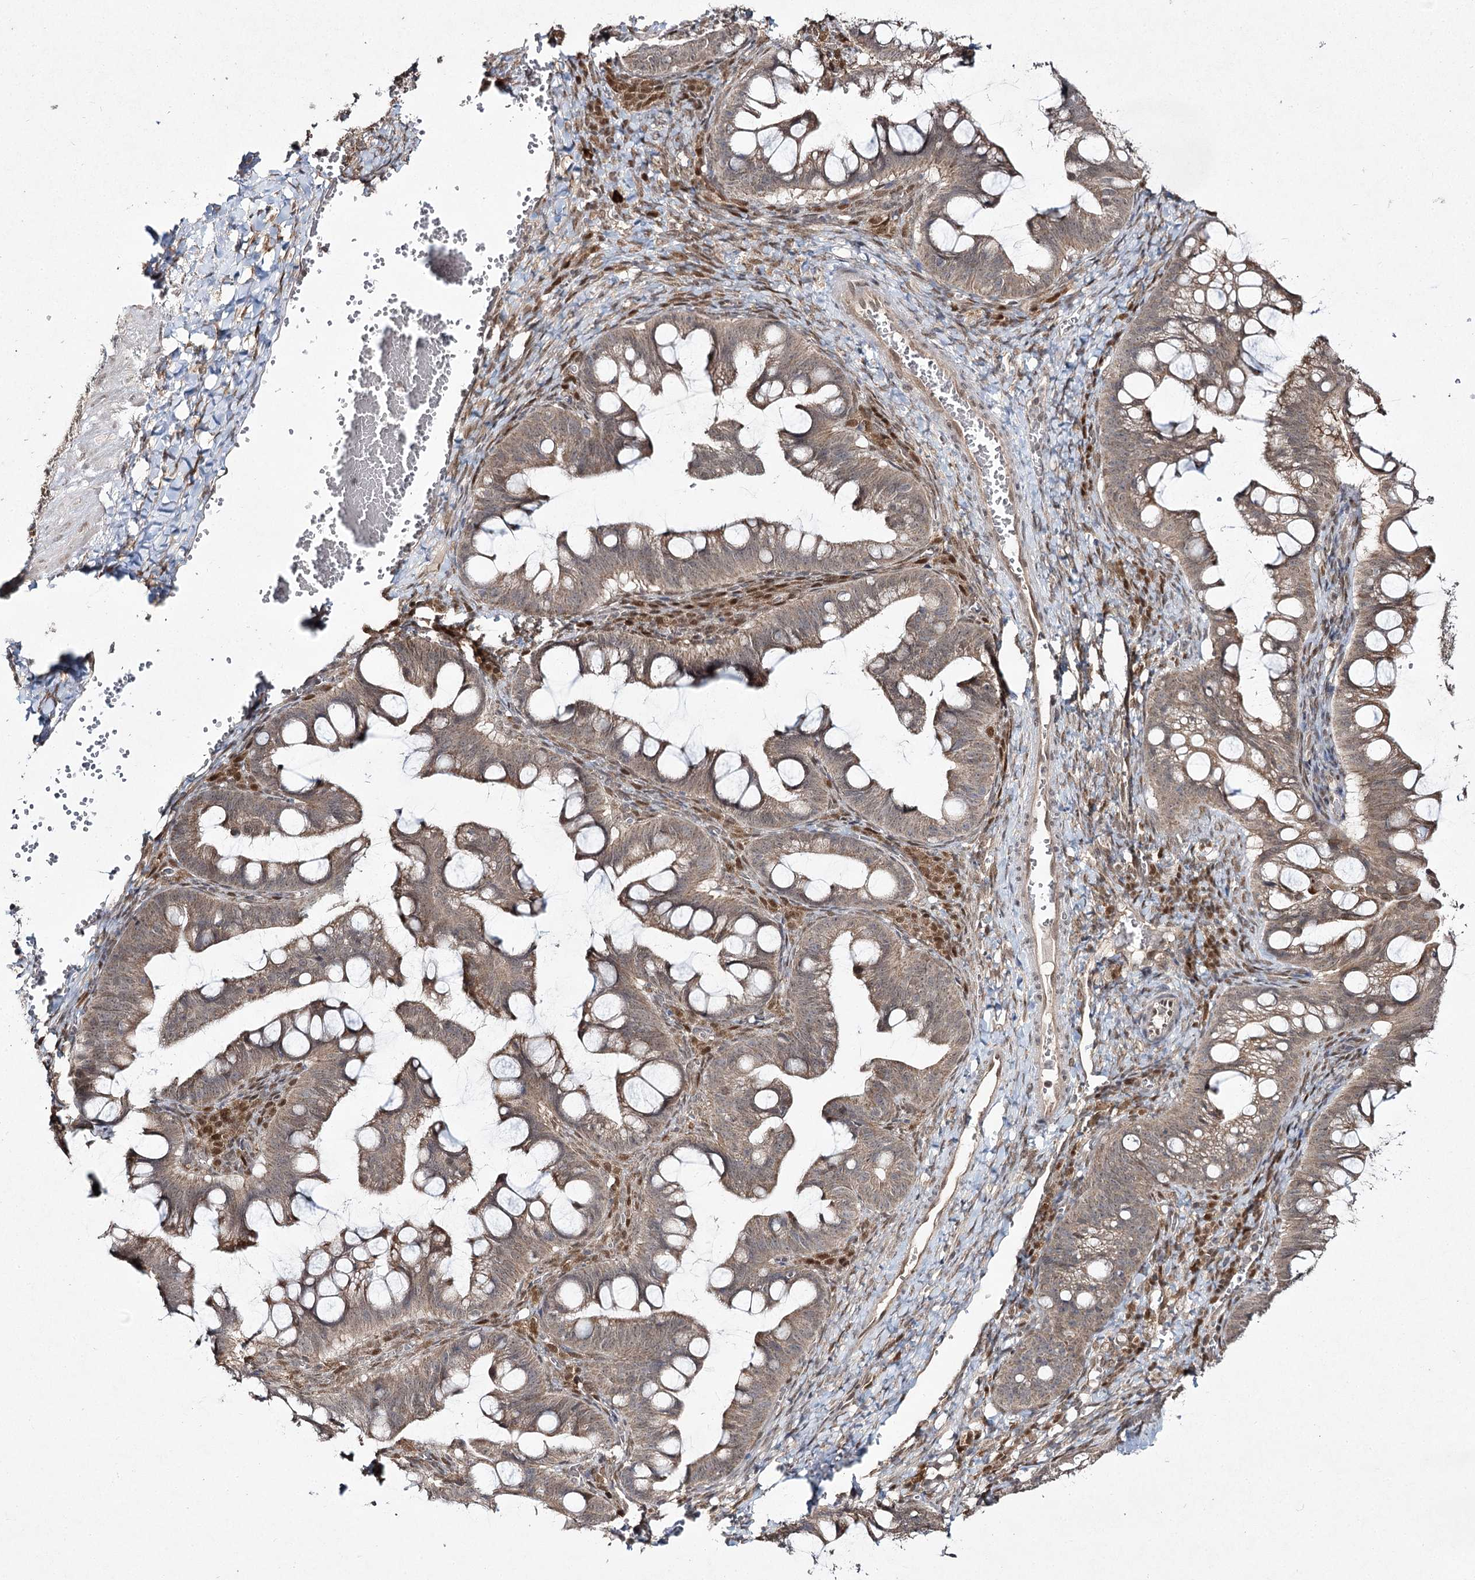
{"staining": {"intensity": "weak", "quantity": ">75%", "location": "cytoplasmic/membranous,nuclear"}, "tissue": "ovarian cancer", "cell_type": "Tumor cells", "image_type": "cancer", "snomed": [{"axis": "morphology", "description": "Cystadenocarcinoma, mucinous, NOS"}, {"axis": "topography", "description": "Ovary"}], "caption": "Brown immunohistochemical staining in human ovarian mucinous cystadenocarcinoma shows weak cytoplasmic/membranous and nuclear expression in approximately >75% of tumor cells. (brown staining indicates protein expression, while blue staining denotes nuclei).", "gene": "TRNT1", "patient": {"sex": "female", "age": 73}}